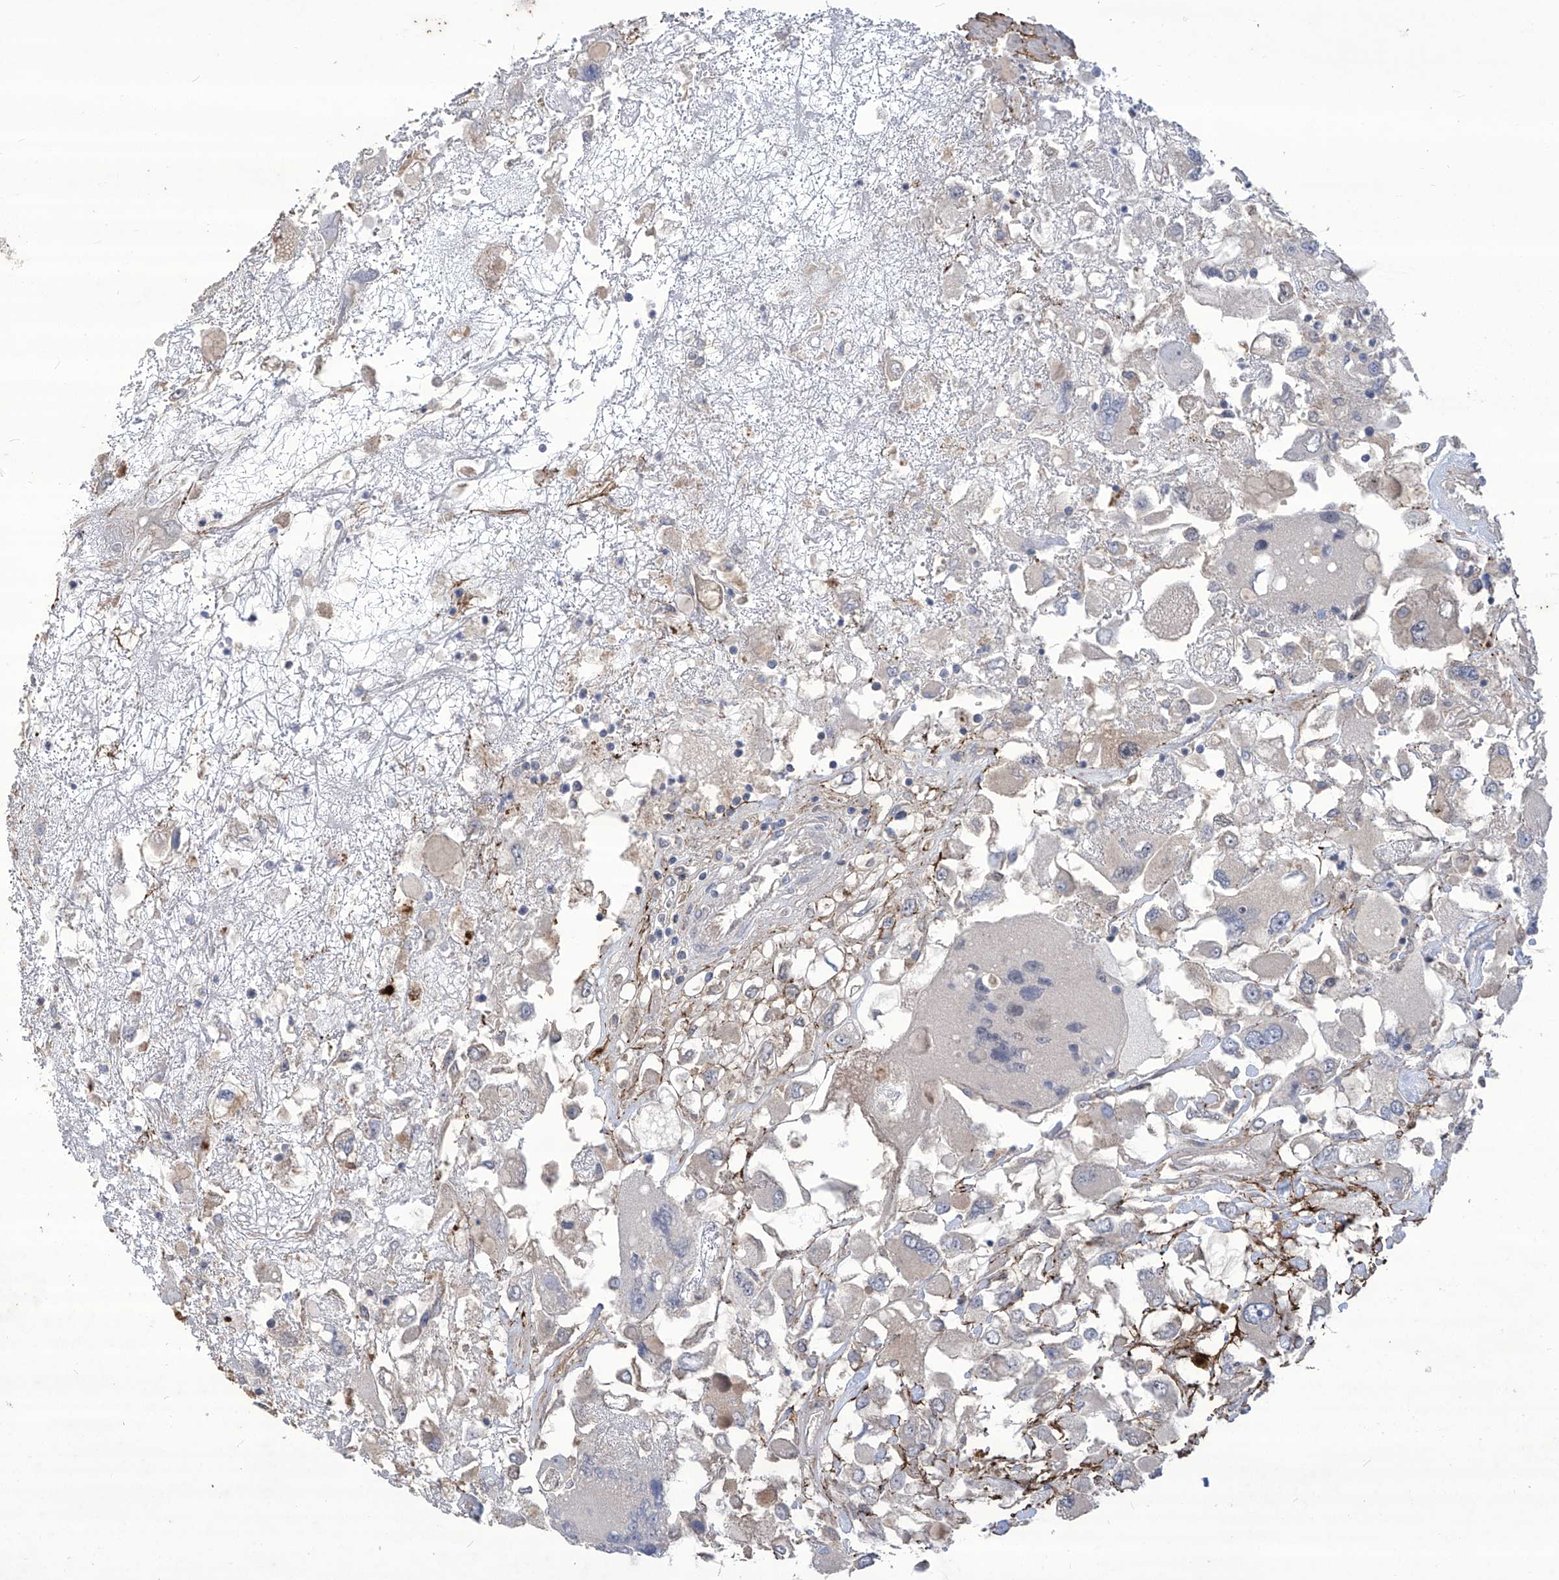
{"staining": {"intensity": "negative", "quantity": "none", "location": "none"}, "tissue": "renal cancer", "cell_type": "Tumor cells", "image_type": "cancer", "snomed": [{"axis": "morphology", "description": "Adenocarcinoma, NOS"}, {"axis": "topography", "description": "Kidney"}], "caption": "The micrograph exhibits no significant staining in tumor cells of renal adenocarcinoma. Nuclei are stained in blue.", "gene": "TXNIP", "patient": {"sex": "female", "age": 52}}